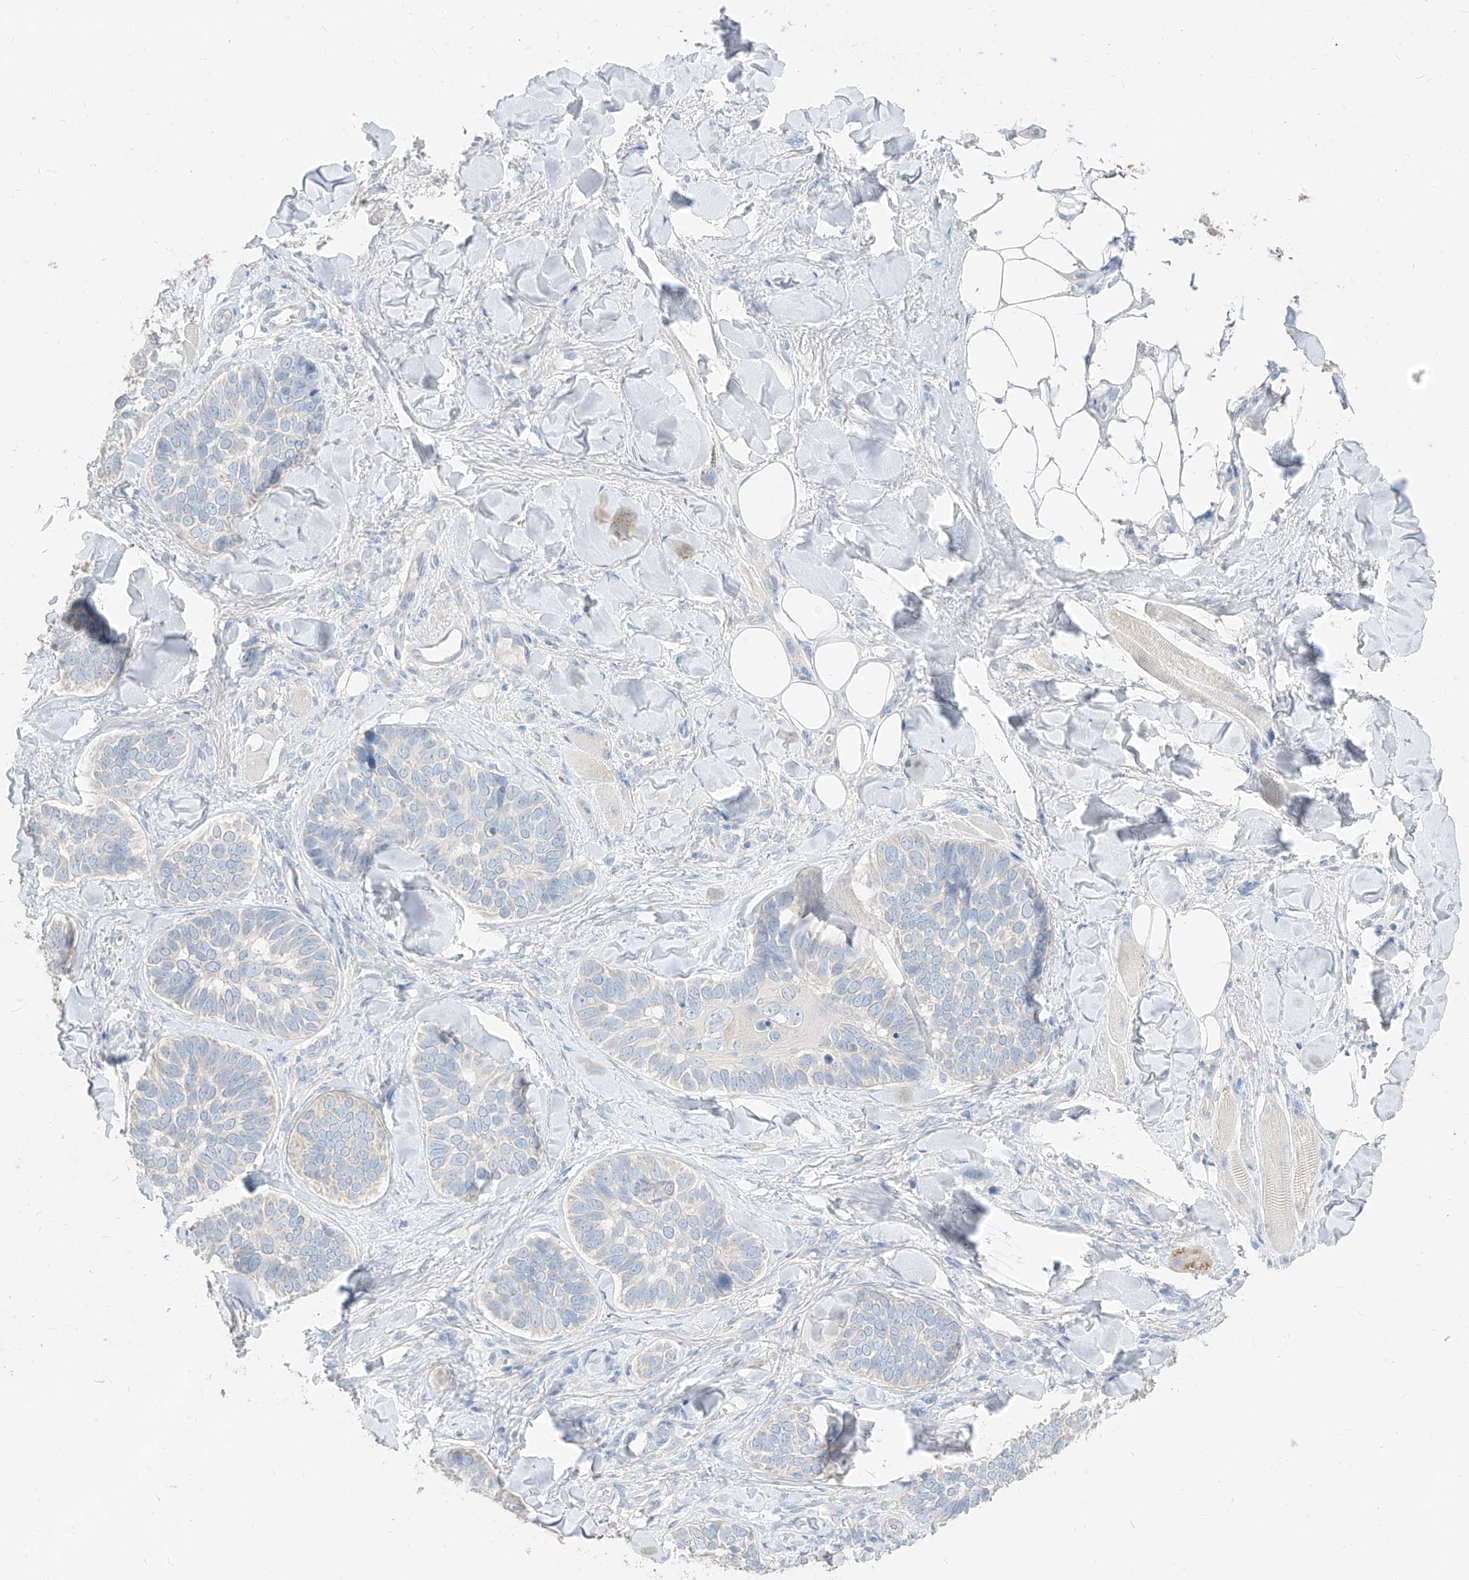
{"staining": {"intensity": "negative", "quantity": "none", "location": "none"}, "tissue": "skin cancer", "cell_type": "Tumor cells", "image_type": "cancer", "snomed": [{"axis": "morphology", "description": "Basal cell carcinoma"}, {"axis": "topography", "description": "Skin"}], "caption": "DAB immunohistochemical staining of human skin cancer demonstrates no significant positivity in tumor cells. (DAB (3,3'-diaminobenzidine) immunohistochemistry (IHC), high magnification).", "gene": "ZZEF1", "patient": {"sex": "male", "age": 62}}